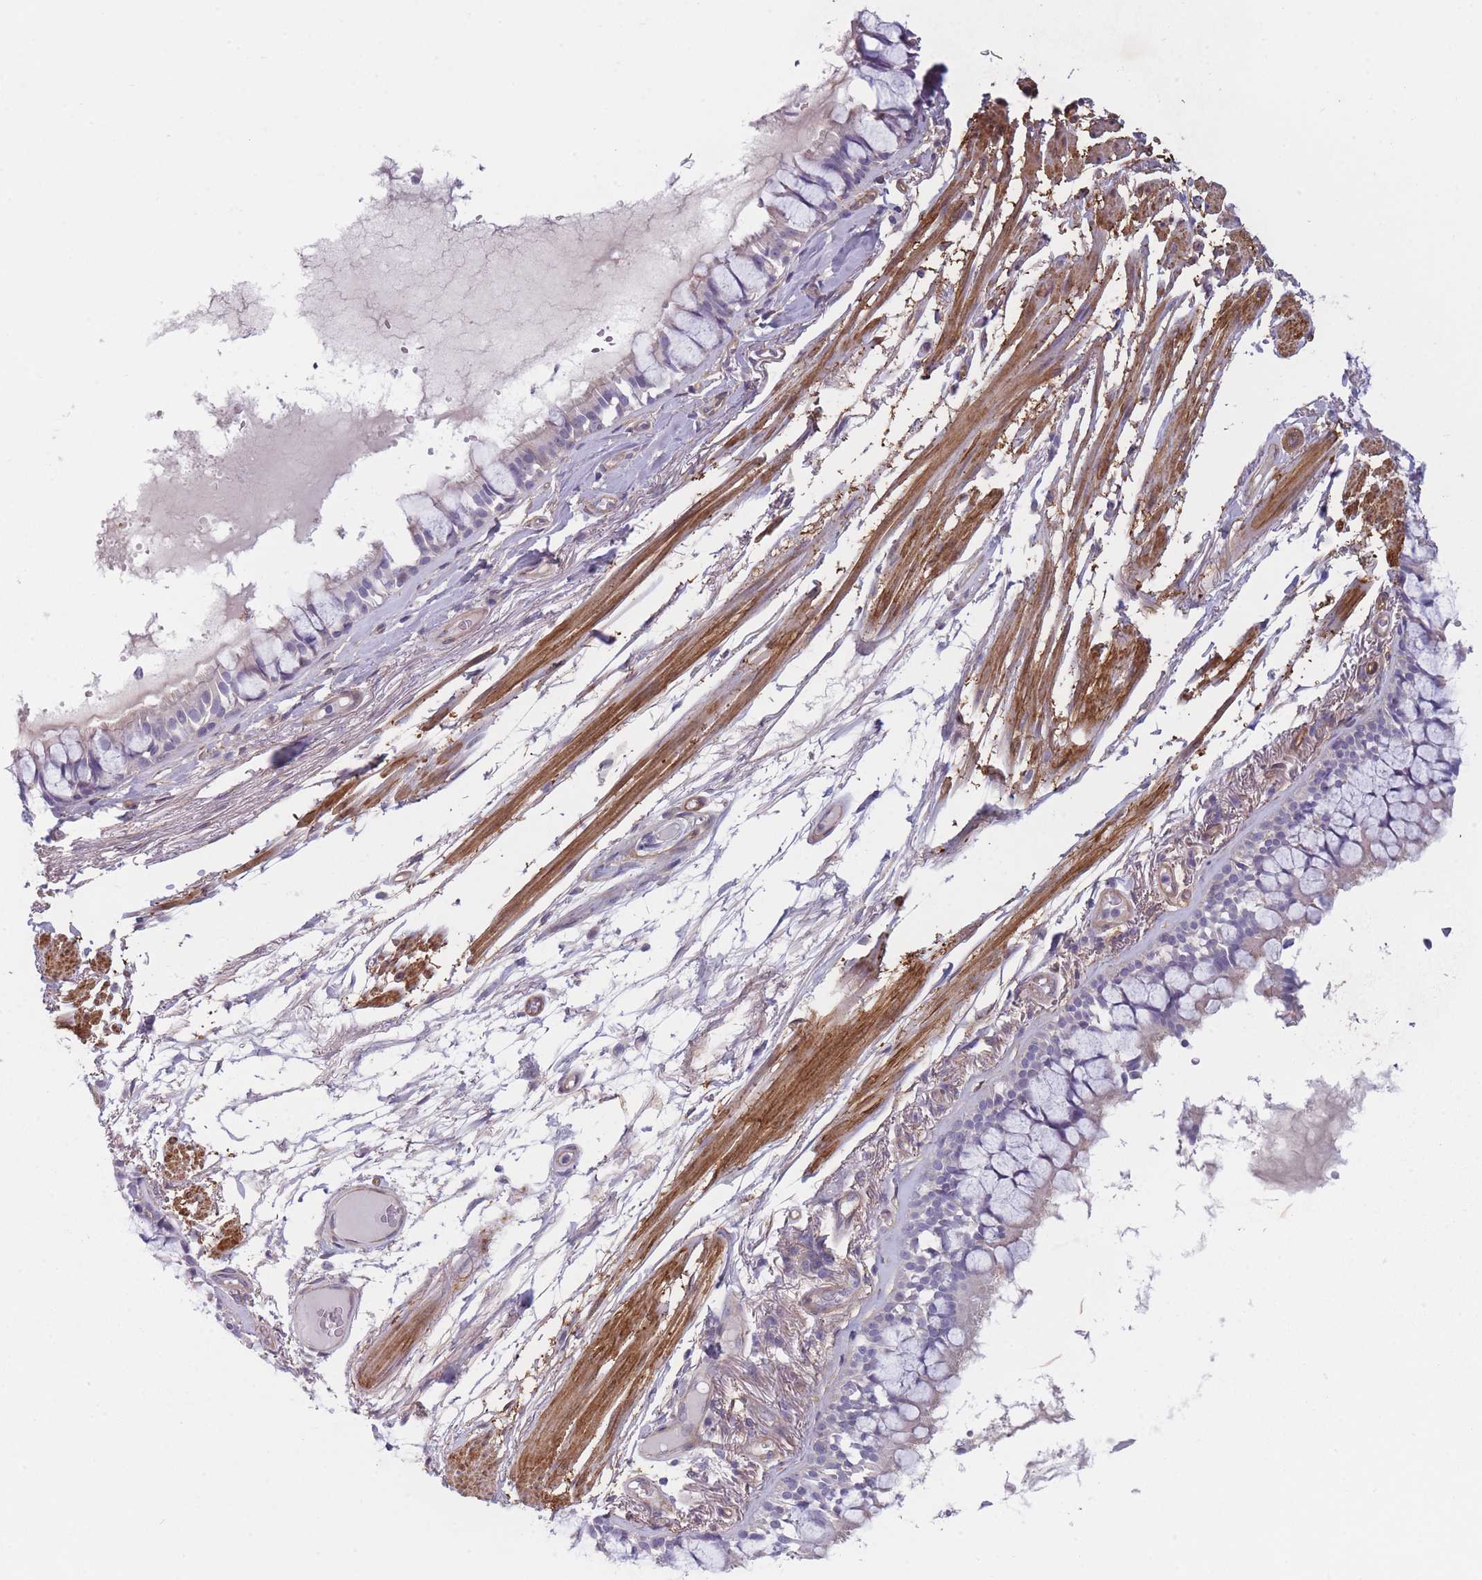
{"staining": {"intensity": "weak", "quantity": "<25%", "location": "cytoplasmic/membranous"}, "tissue": "bronchus", "cell_type": "Respiratory epithelial cells", "image_type": "normal", "snomed": [{"axis": "morphology", "description": "Normal tissue, NOS"}, {"axis": "topography", "description": "Bronchus"}], "caption": "IHC image of unremarkable bronchus: bronchus stained with DAB reveals no significant protein staining in respiratory epithelial cells.", "gene": "SLC7A6", "patient": {"sex": "male", "age": 70}}